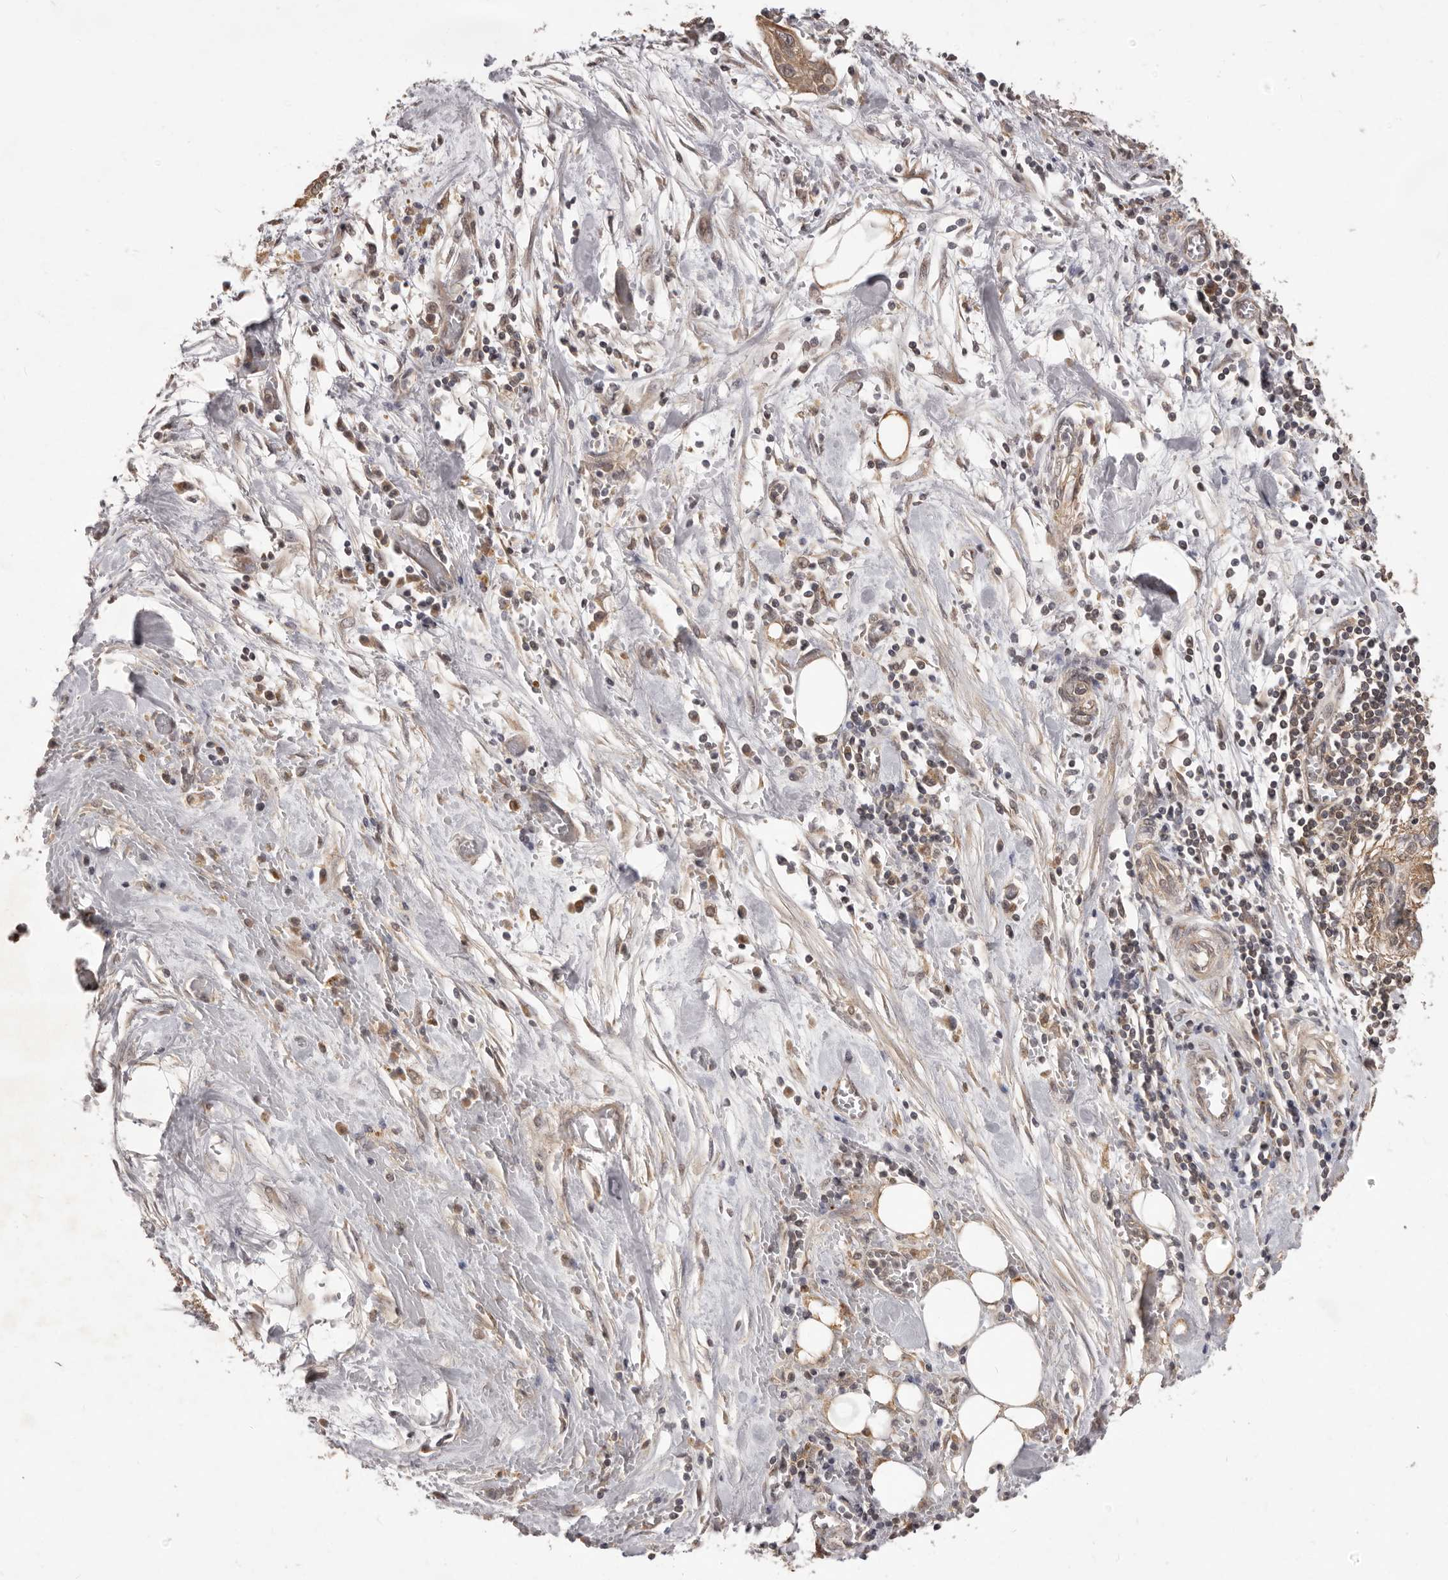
{"staining": {"intensity": "moderate", "quantity": ">75%", "location": "cytoplasmic/membranous"}, "tissue": "pancreatic cancer", "cell_type": "Tumor cells", "image_type": "cancer", "snomed": [{"axis": "morphology", "description": "Adenocarcinoma, NOS"}, {"axis": "topography", "description": "Pancreas"}], "caption": "Tumor cells show moderate cytoplasmic/membranous staining in about >75% of cells in pancreatic cancer.", "gene": "MTO1", "patient": {"sex": "female", "age": 60}}